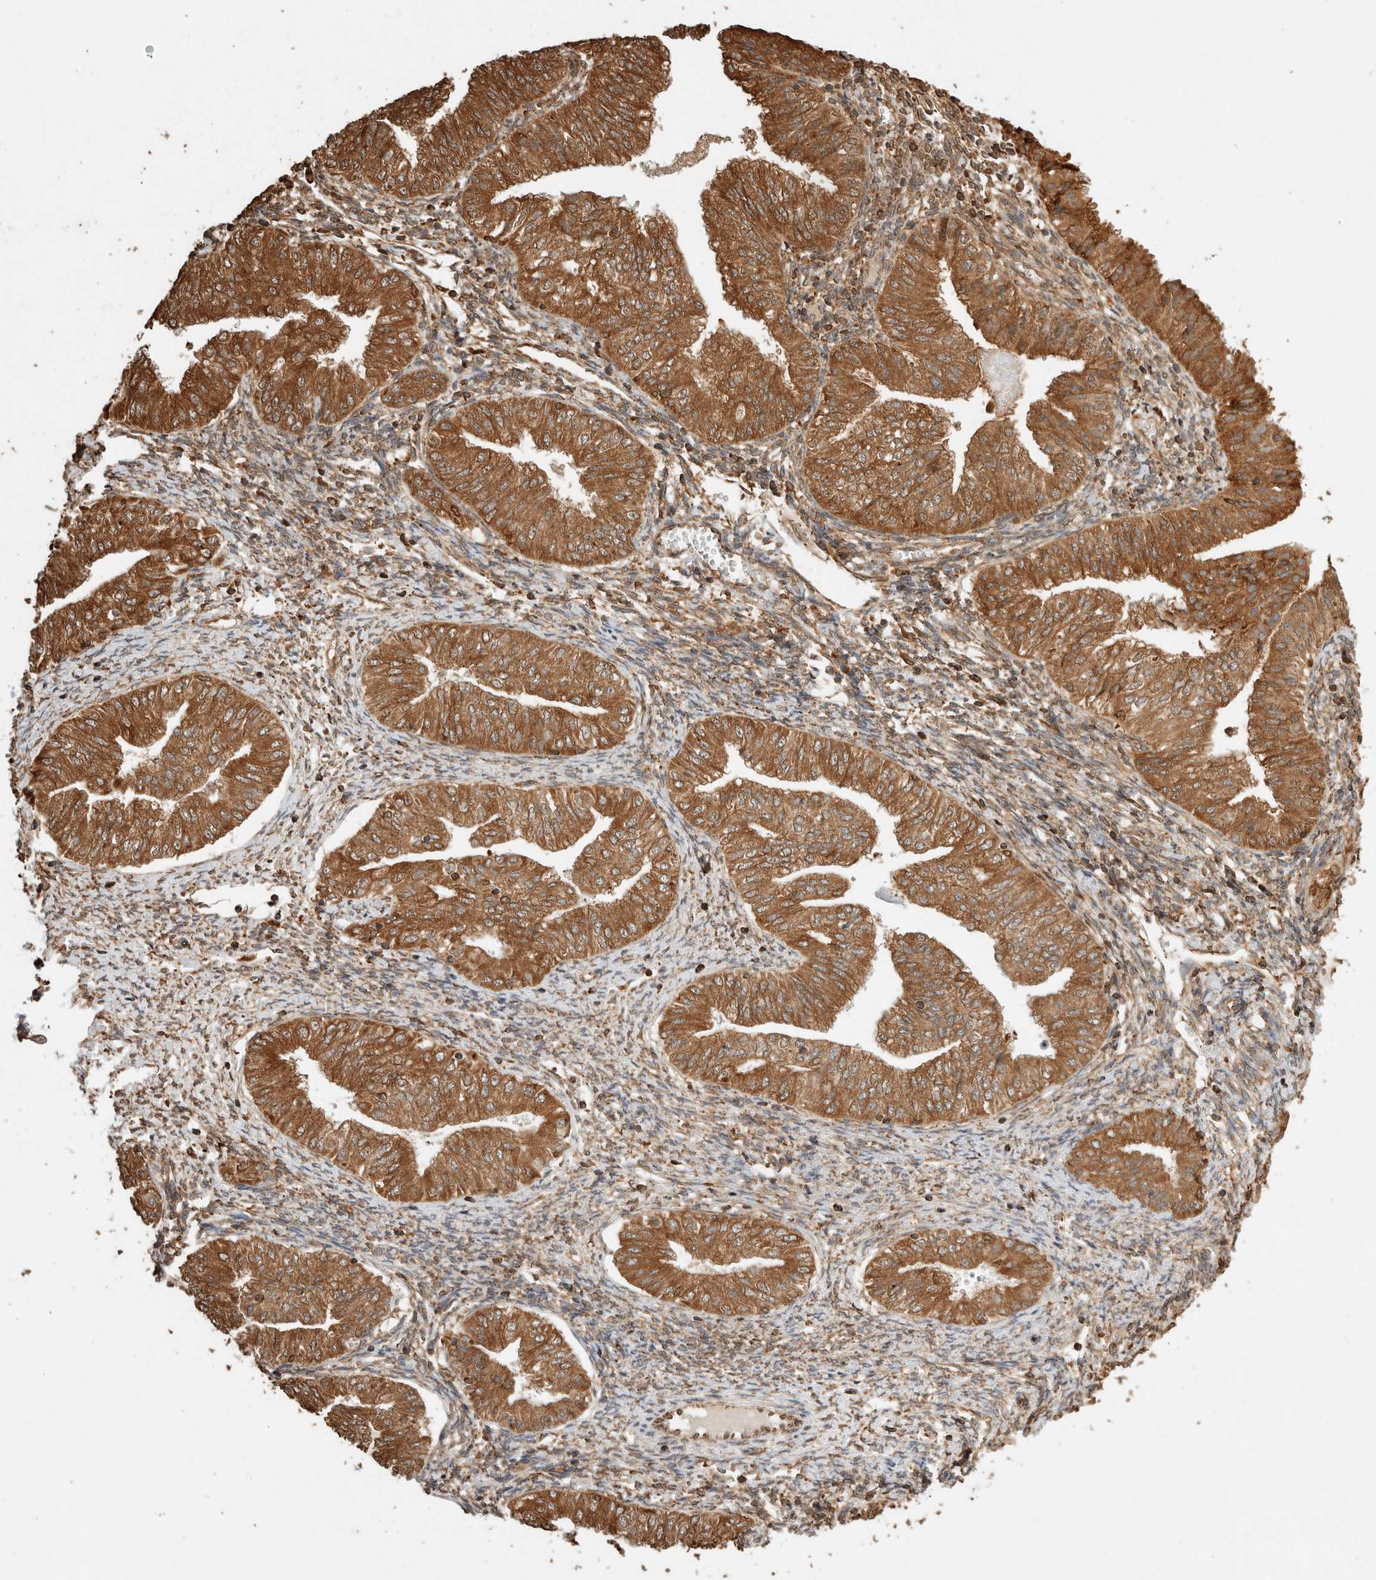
{"staining": {"intensity": "moderate", "quantity": ">75%", "location": "cytoplasmic/membranous"}, "tissue": "endometrial cancer", "cell_type": "Tumor cells", "image_type": "cancer", "snomed": [{"axis": "morphology", "description": "Normal tissue, NOS"}, {"axis": "morphology", "description": "Adenocarcinoma, NOS"}, {"axis": "topography", "description": "Endometrium"}], "caption": "High-power microscopy captured an immunohistochemistry (IHC) histopathology image of adenocarcinoma (endometrial), revealing moderate cytoplasmic/membranous positivity in about >75% of tumor cells. Nuclei are stained in blue.", "gene": "ERAP1", "patient": {"sex": "female", "age": 53}}